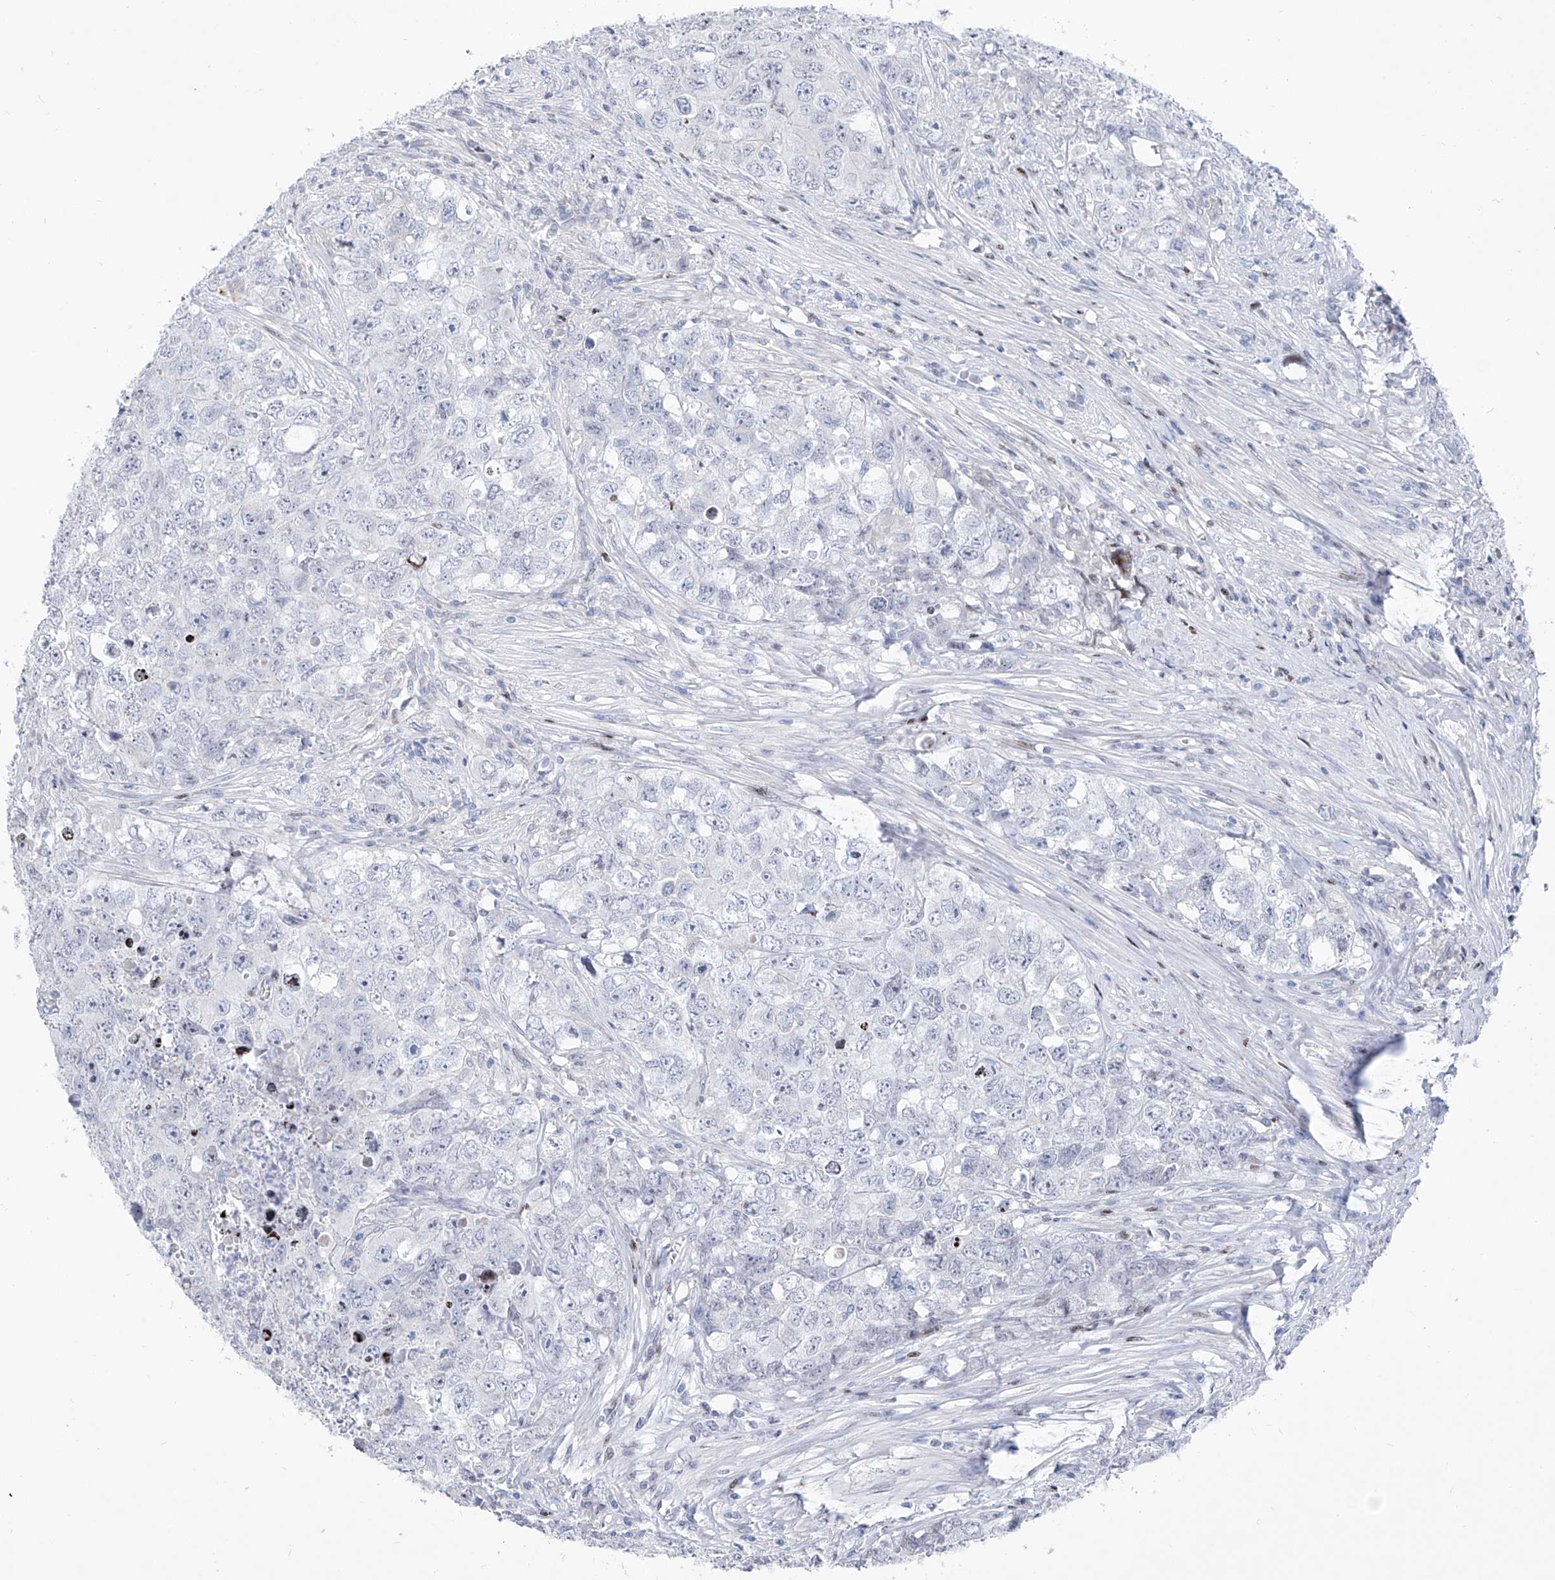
{"staining": {"intensity": "negative", "quantity": "none", "location": "none"}, "tissue": "testis cancer", "cell_type": "Tumor cells", "image_type": "cancer", "snomed": [{"axis": "morphology", "description": "Seminoma, NOS"}, {"axis": "morphology", "description": "Carcinoma, Embryonal, NOS"}, {"axis": "topography", "description": "Testis"}], "caption": "Human testis seminoma stained for a protein using immunohistochemistry (IHC) reveals no staining in tumor cells.", "gene": "FRS3", "patient": {"sex": "male", "age": 43}}